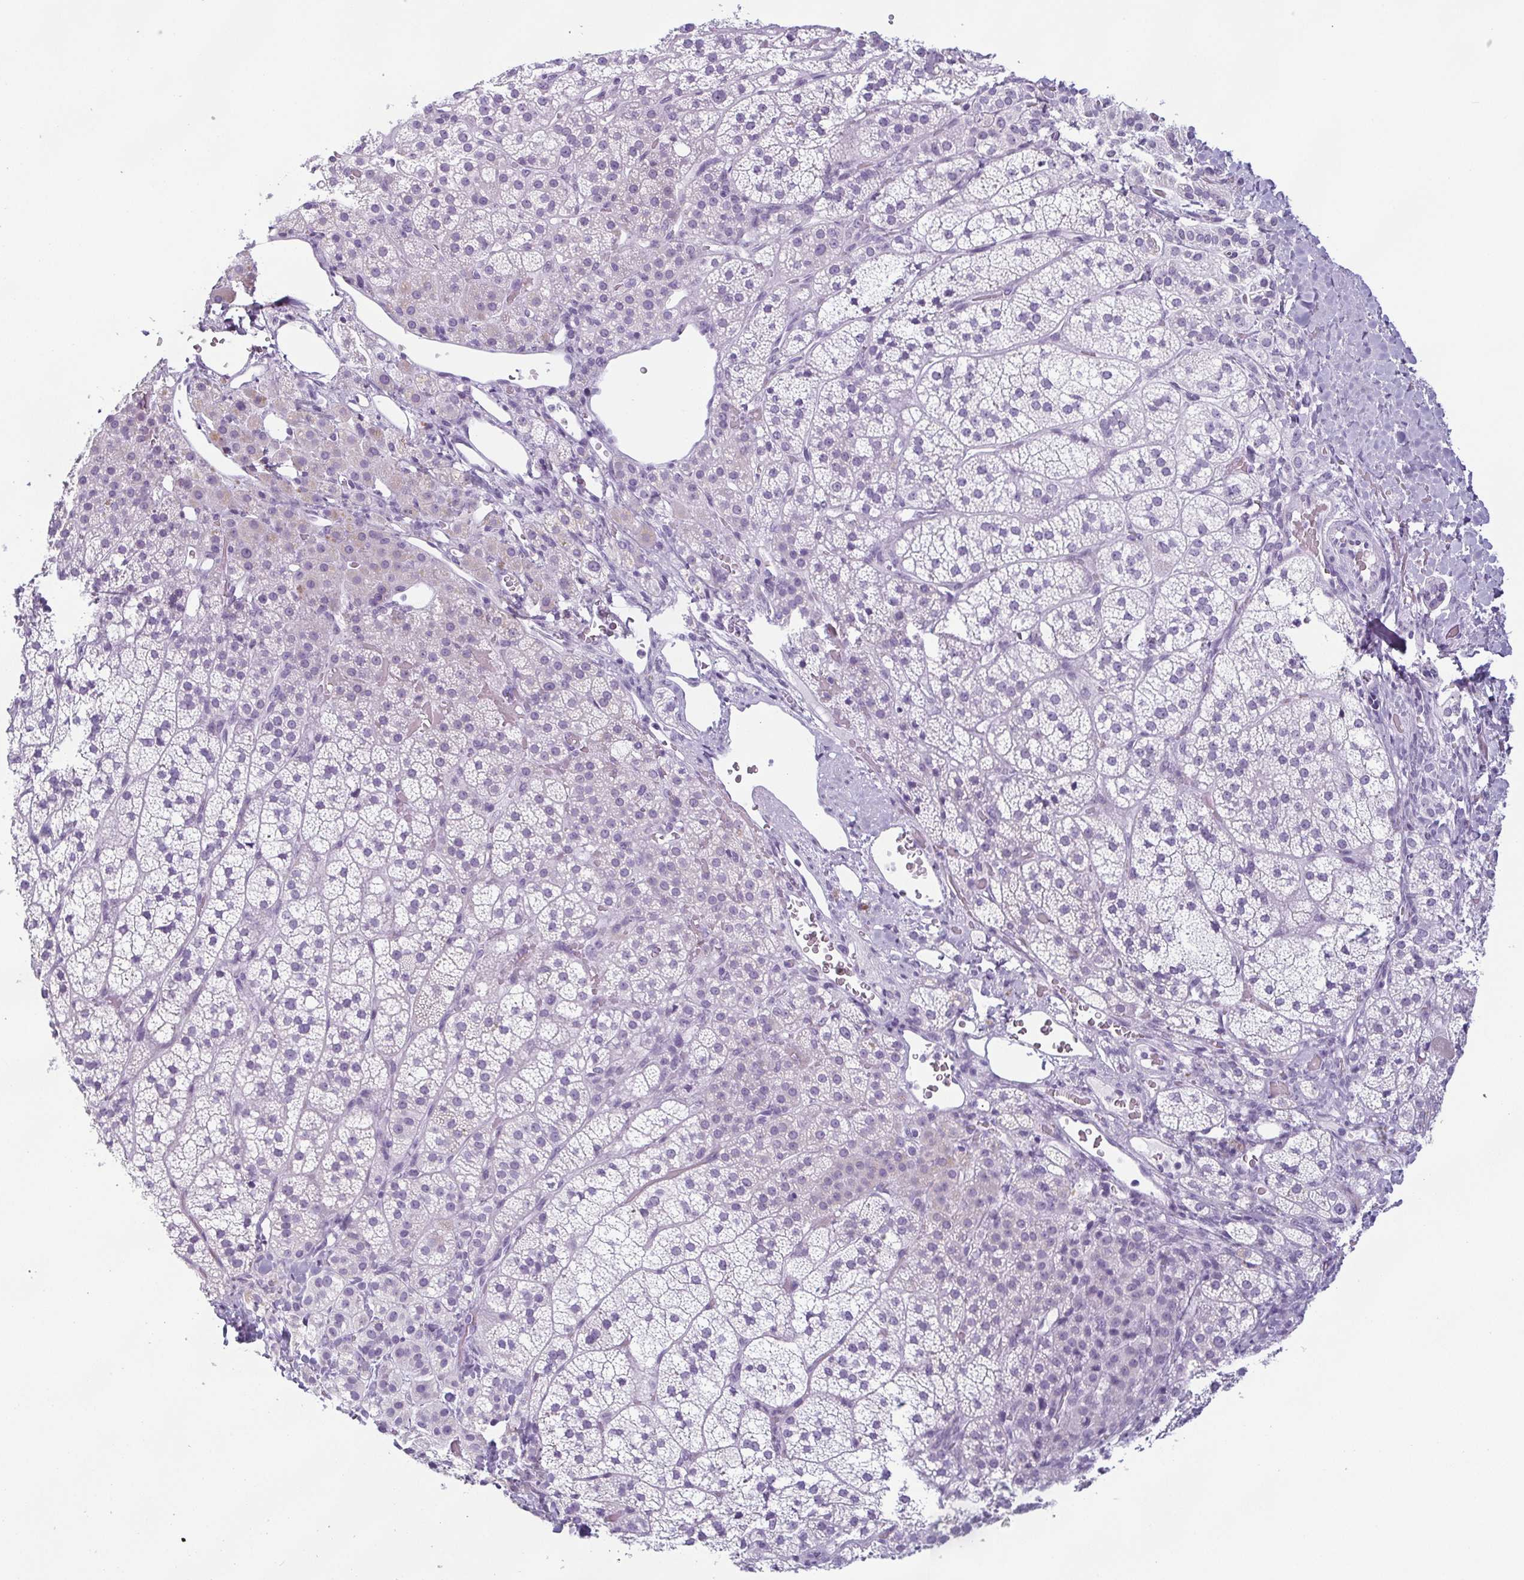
{"staining": {"intensity": "weak", "quantity": "<25%", "location": "cytoplasmic/membranous"}, "tissue": "adrenal gland", "cell_type": "Glandular cells", "image_type": "normal", "snomed": [{"axis": "morphology", "description": "Normal tissue, NOS"}, {"axis": "topography", "description": "Adrenal gland"}], "caption": "Immunohistochemical staining of benign adrenal gland displays no significant positivity in glandular cells. Brightfield microscopy of immunohistochemistry (IHC) stained with DAB (brown) and hematoxylin (blue), captured at high magnification.", "gene": "KRT78", "patient": {"sex": "female", "age": 60}}